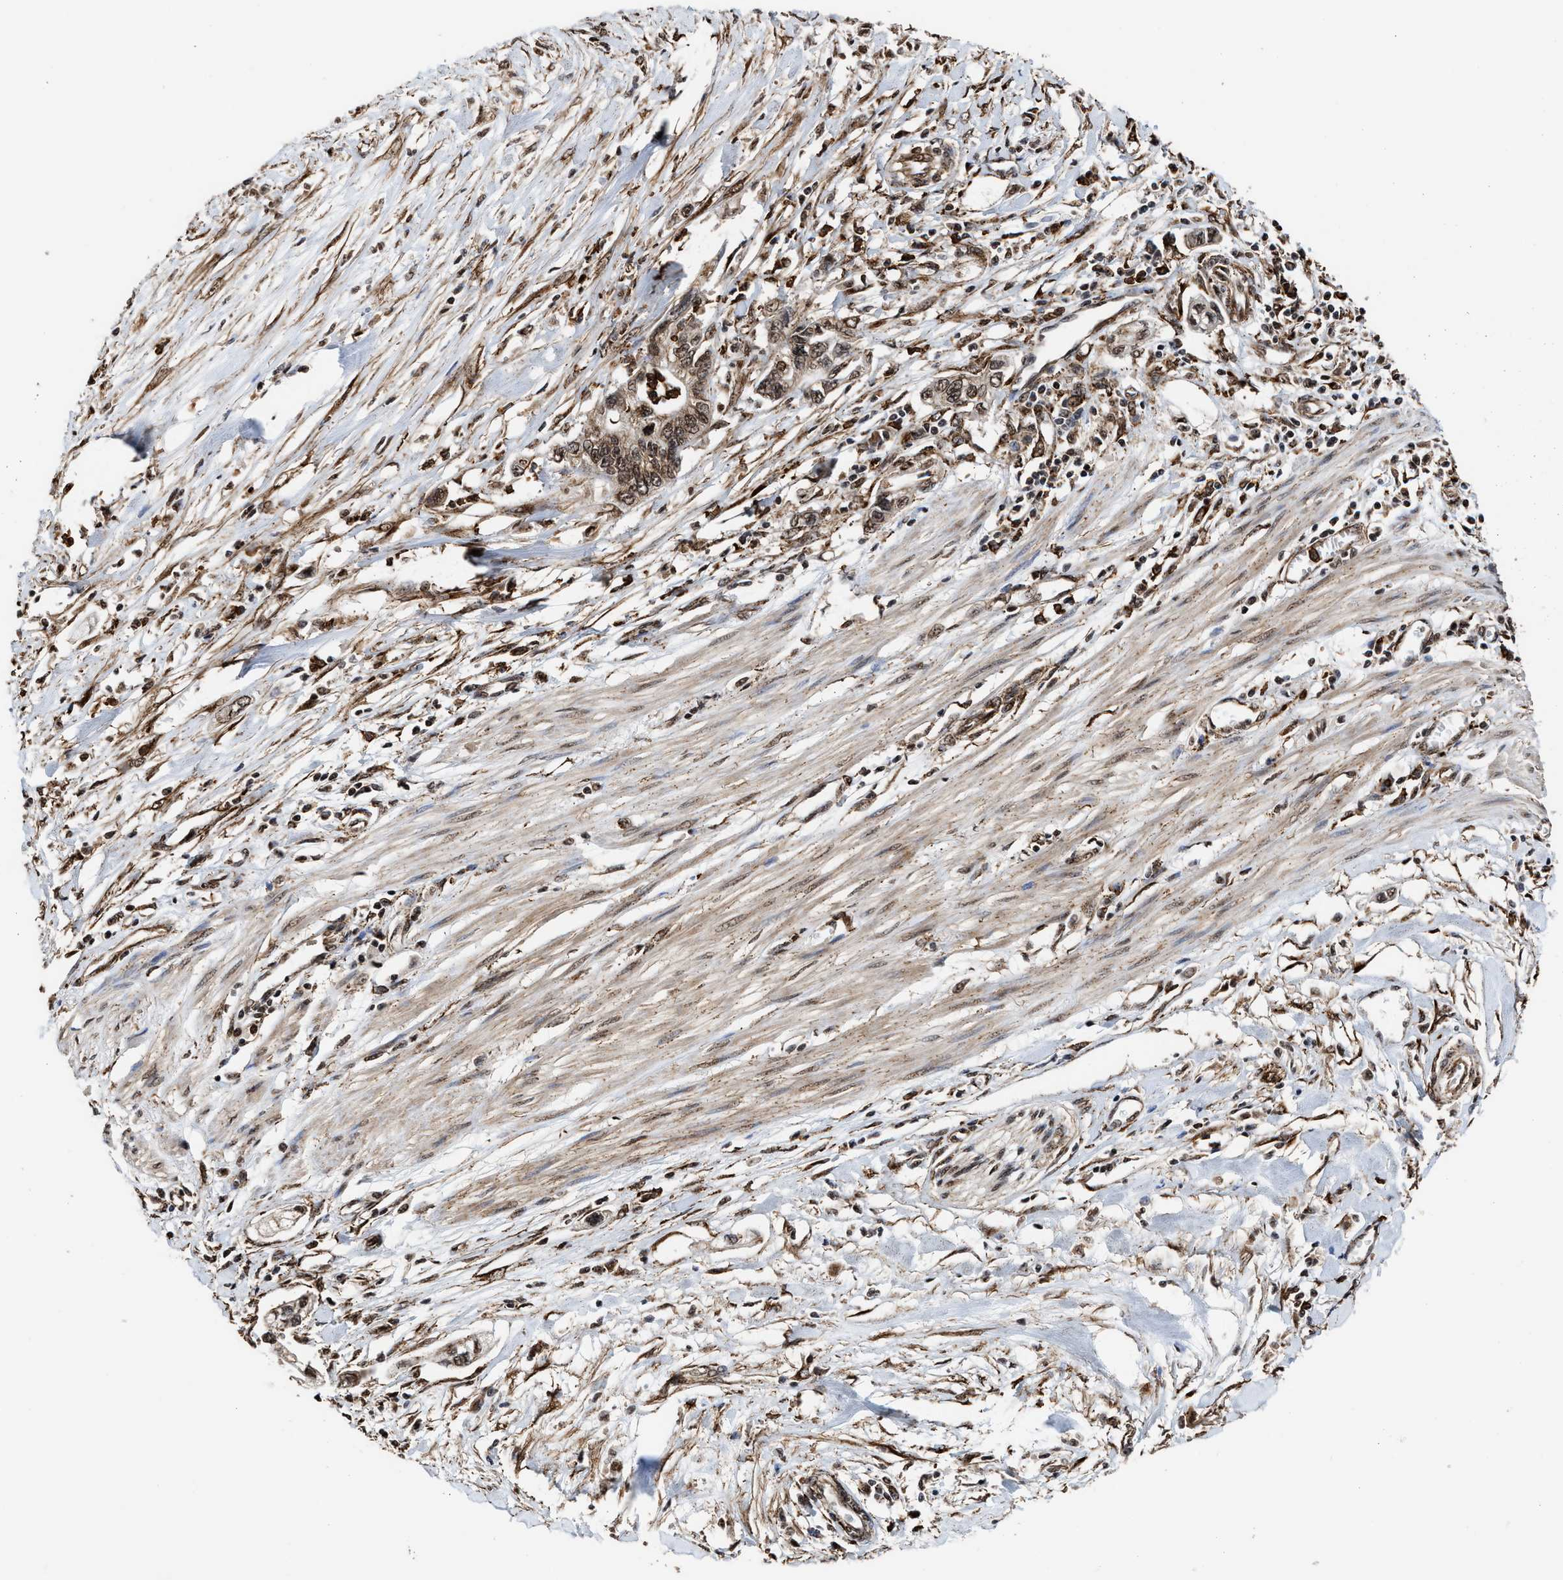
{"staining": {"intensity": "moderate", "quantity": ">75%", "location": "cytoplasmic/membranous,nuclear"}, "tissue": "pancreatic cancer", "cell_type": "Tumor cells", "image_type": "cancer", "snomed": [{"axis": "morphology", "description": "Adenocarcinoma, NOS"}, {"axis": "topography", "description": "Pancreas"}], "caption": "A photomicrograph showing moderate cytoplasmic/membranous and nuclear staining in approximately >75% of tumor cells in pancreatic cancer (adenocarcinoma), as visualized by brown immunohistochemical staining.", "gene": "SEPTIN2", "patient": {"sex": "male", "age": 56}}